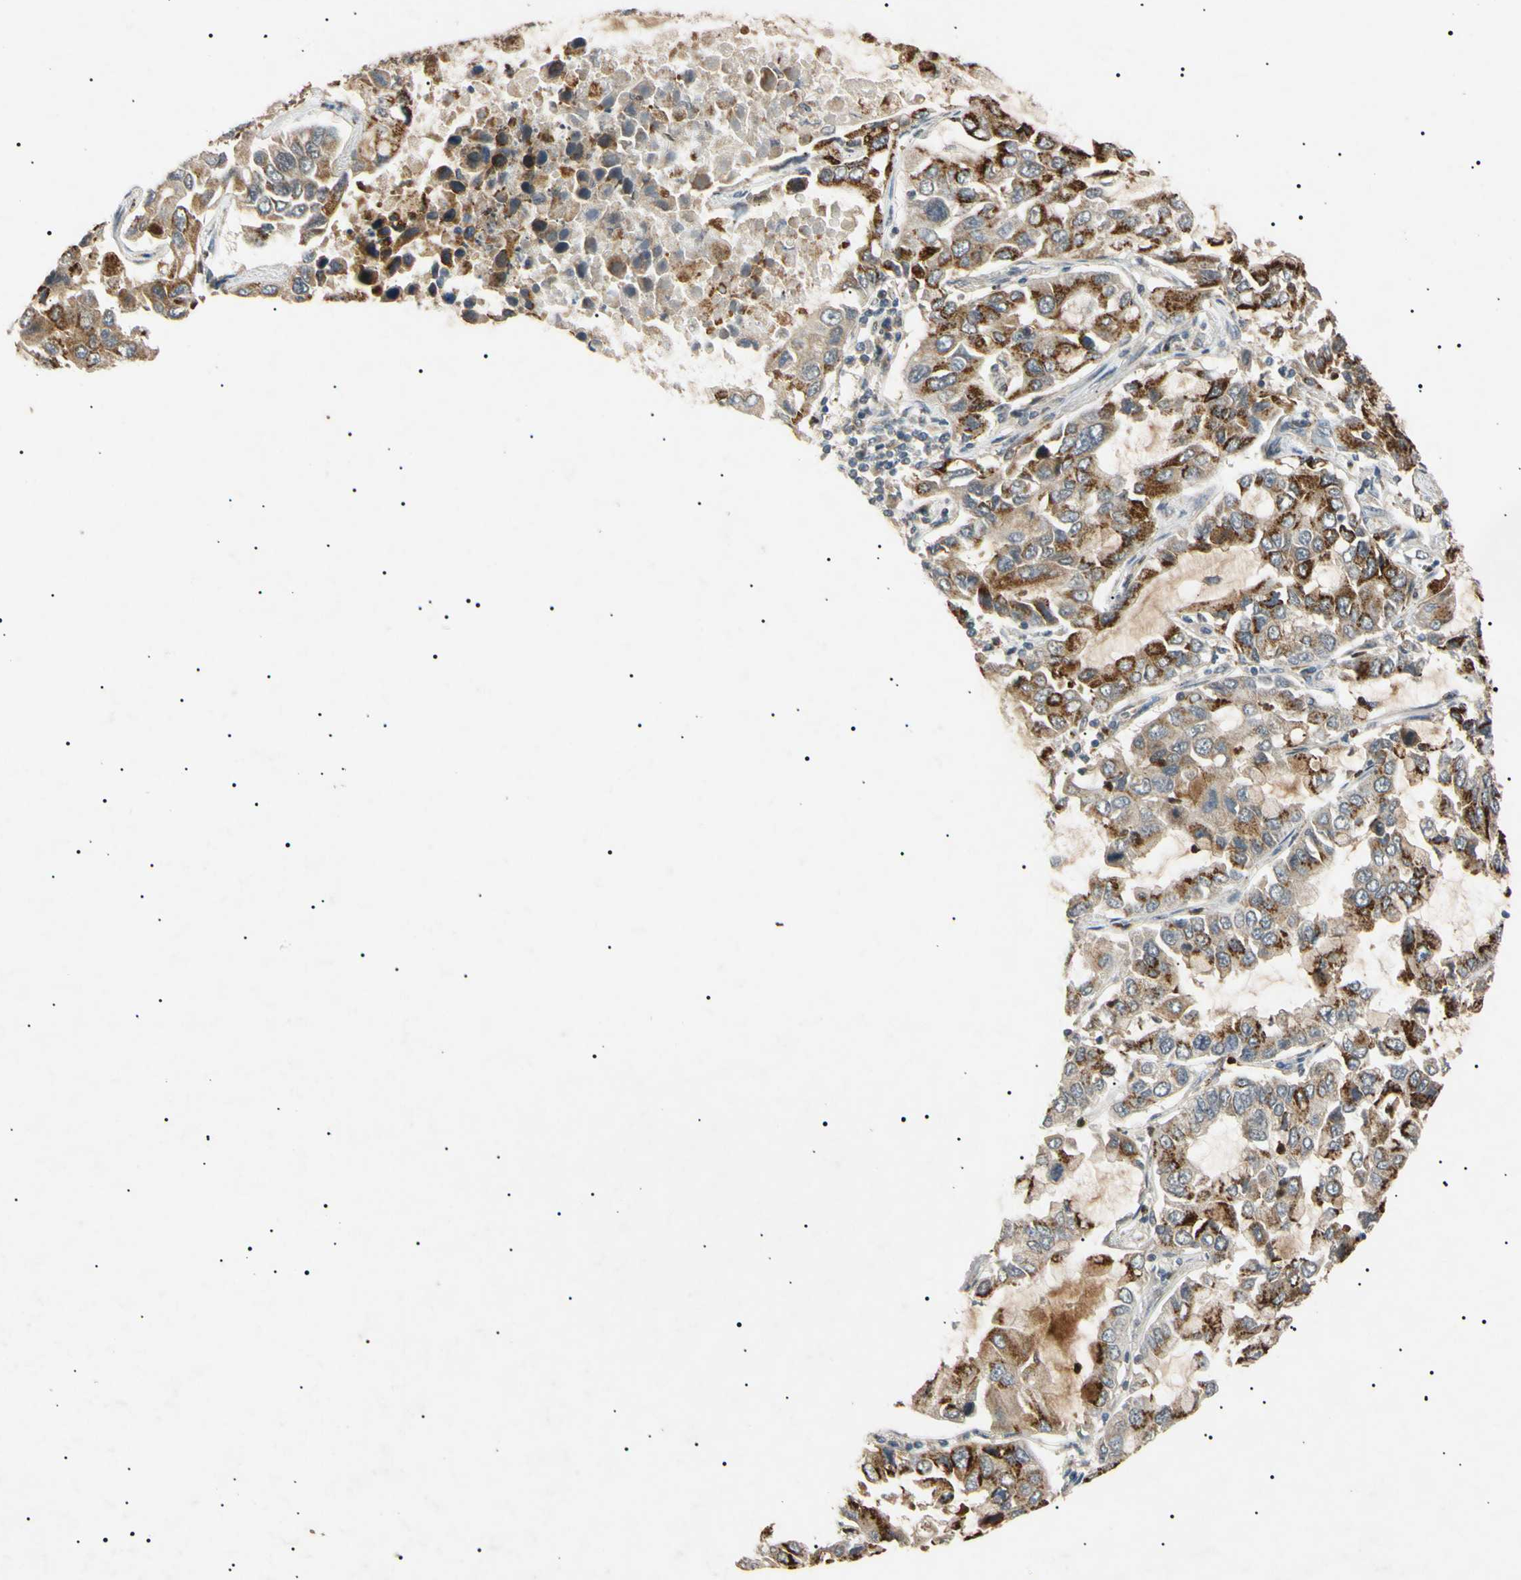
{"staining": {"intensity": "moderate", "quantity": "25%-75%", "location": "cytoplasmic/membranous"}, "tissue": "lung cancer", "cell_type": "Tumor cells", "image_type": "cancer", "snomed": [{"axis": "morphology", "description": "Adenocarcinoma, NOS"}, {"axis": "topography", "description": "Lung"}], "caption": "Tumor cells show moderate cytoplasmic/membranous expression in approximately 25%-75% of cells in adenocarcinoma (lung). Nuclei are stained in blue.", "gene": "TUBB4A", "patient": {"sex": "male", "age": 64}}